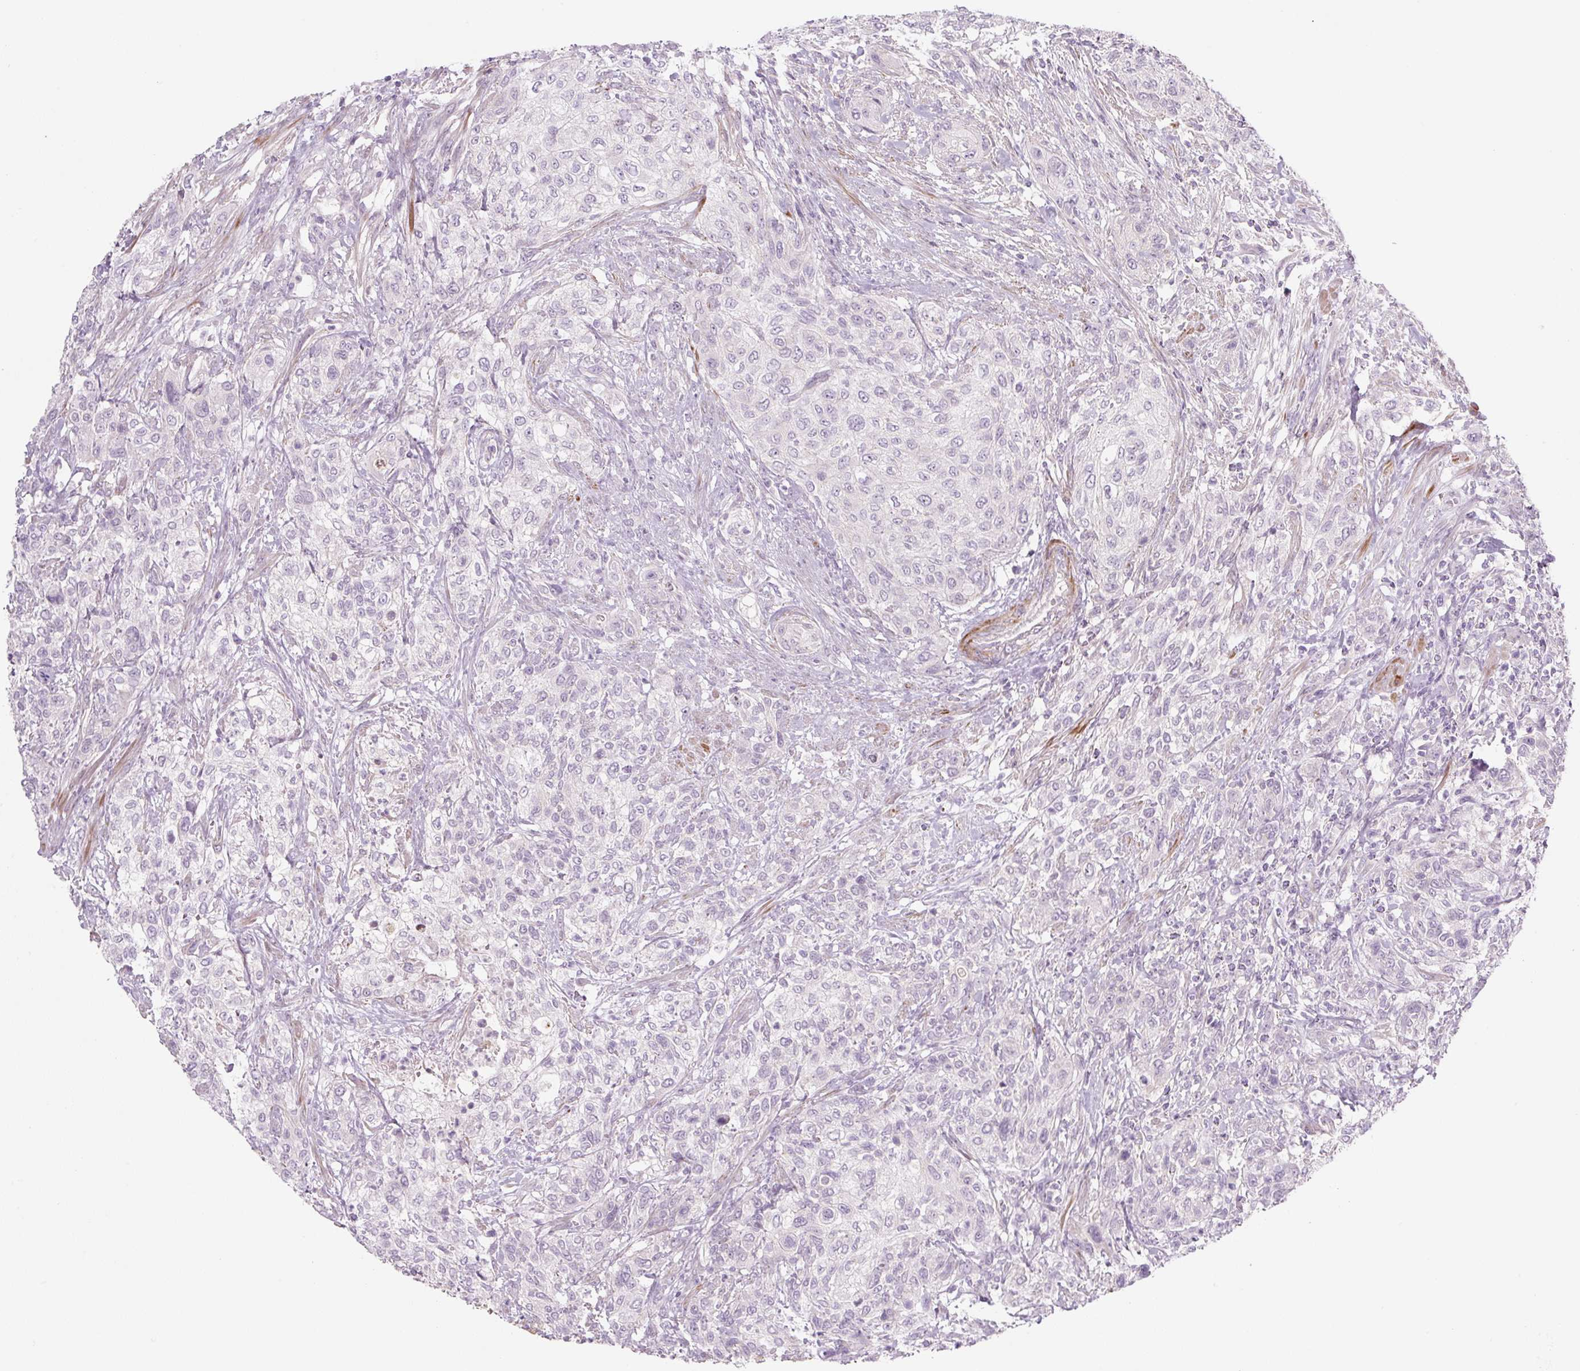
{"staining": {"intensity": "negative", "quantity": "none", "location": "none"}, "tissue": "urothelial cancer", "cell_type": "Tumor cells", "image_type": "cancer", "snomed": [{"axis": "morphology", "description": "Normal tissue, NOS"}, {"axis": "morphology", "description": "Urothelial carcinoma, NOS"}, {"axis": "topography", "description": "Urinary bladder"}, {"axis": "topography", "description": "Peripheral nerve tissue"}], "caption": "Histopathology image shows no protein staining in tumor cells of urothelial cancer tissue.", "gene": "PRM1", "patient": {"sex": "male", "age": 35}}